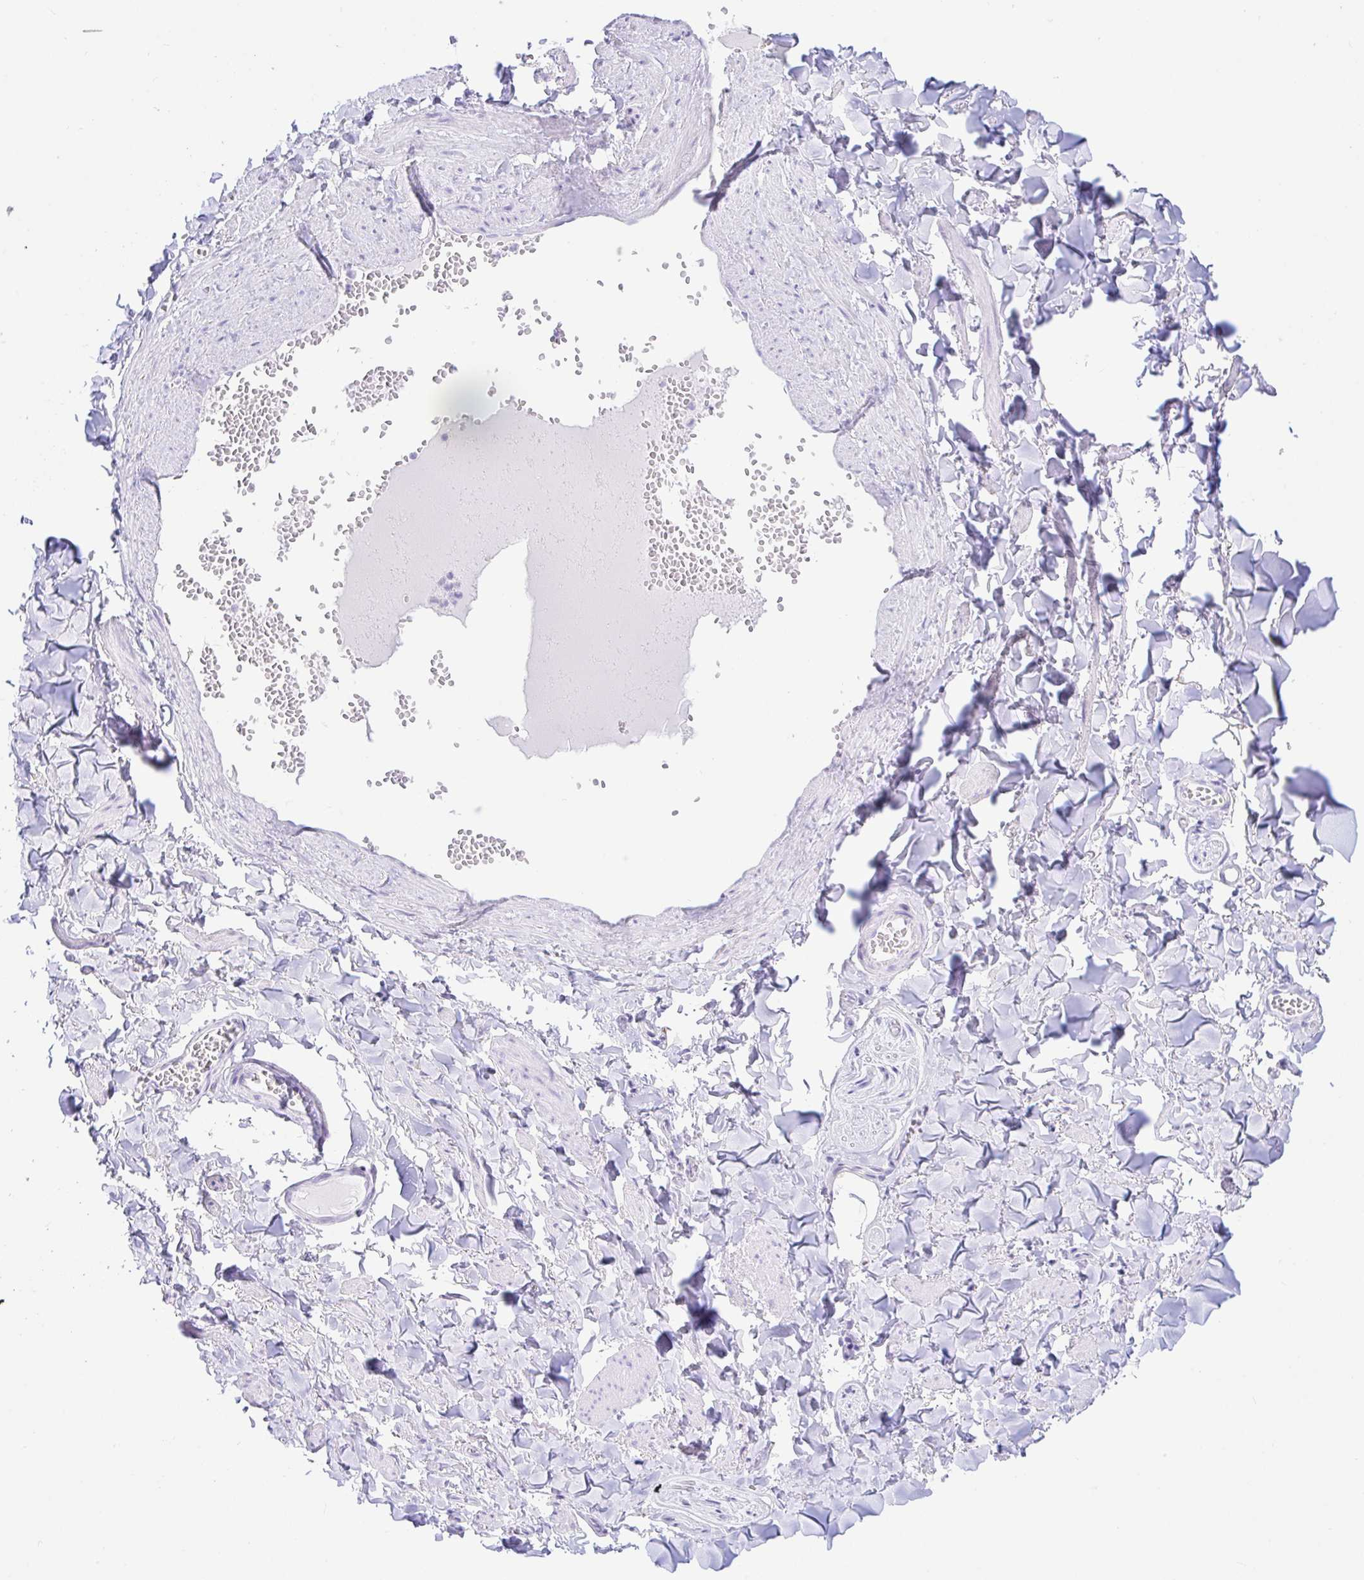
{"staining": {"intensity": "negative", "quantity": "none", "location": "none"}, "tissue": "adipose tissue", "cell_type": "Adipocytes", "image_type": "normal", "snomed": [{"axis": "morphology", "description": "Normal tissue, NOS"}, {"axis": "topography", "description": "Vulva"}, {"axis": "topography", "description": "Peripheral nerve tissue"}], "caption": "An immunohistochemistry image of normal adipose tissue is shown. There is no staining in adipocytes of adipose tissue. The staining is performed using DAB brown chromogen with nuclei counter-stained in using hematoxylin.", "gene": "PAX8", "patient": {"sex": "female", "age": 66}}